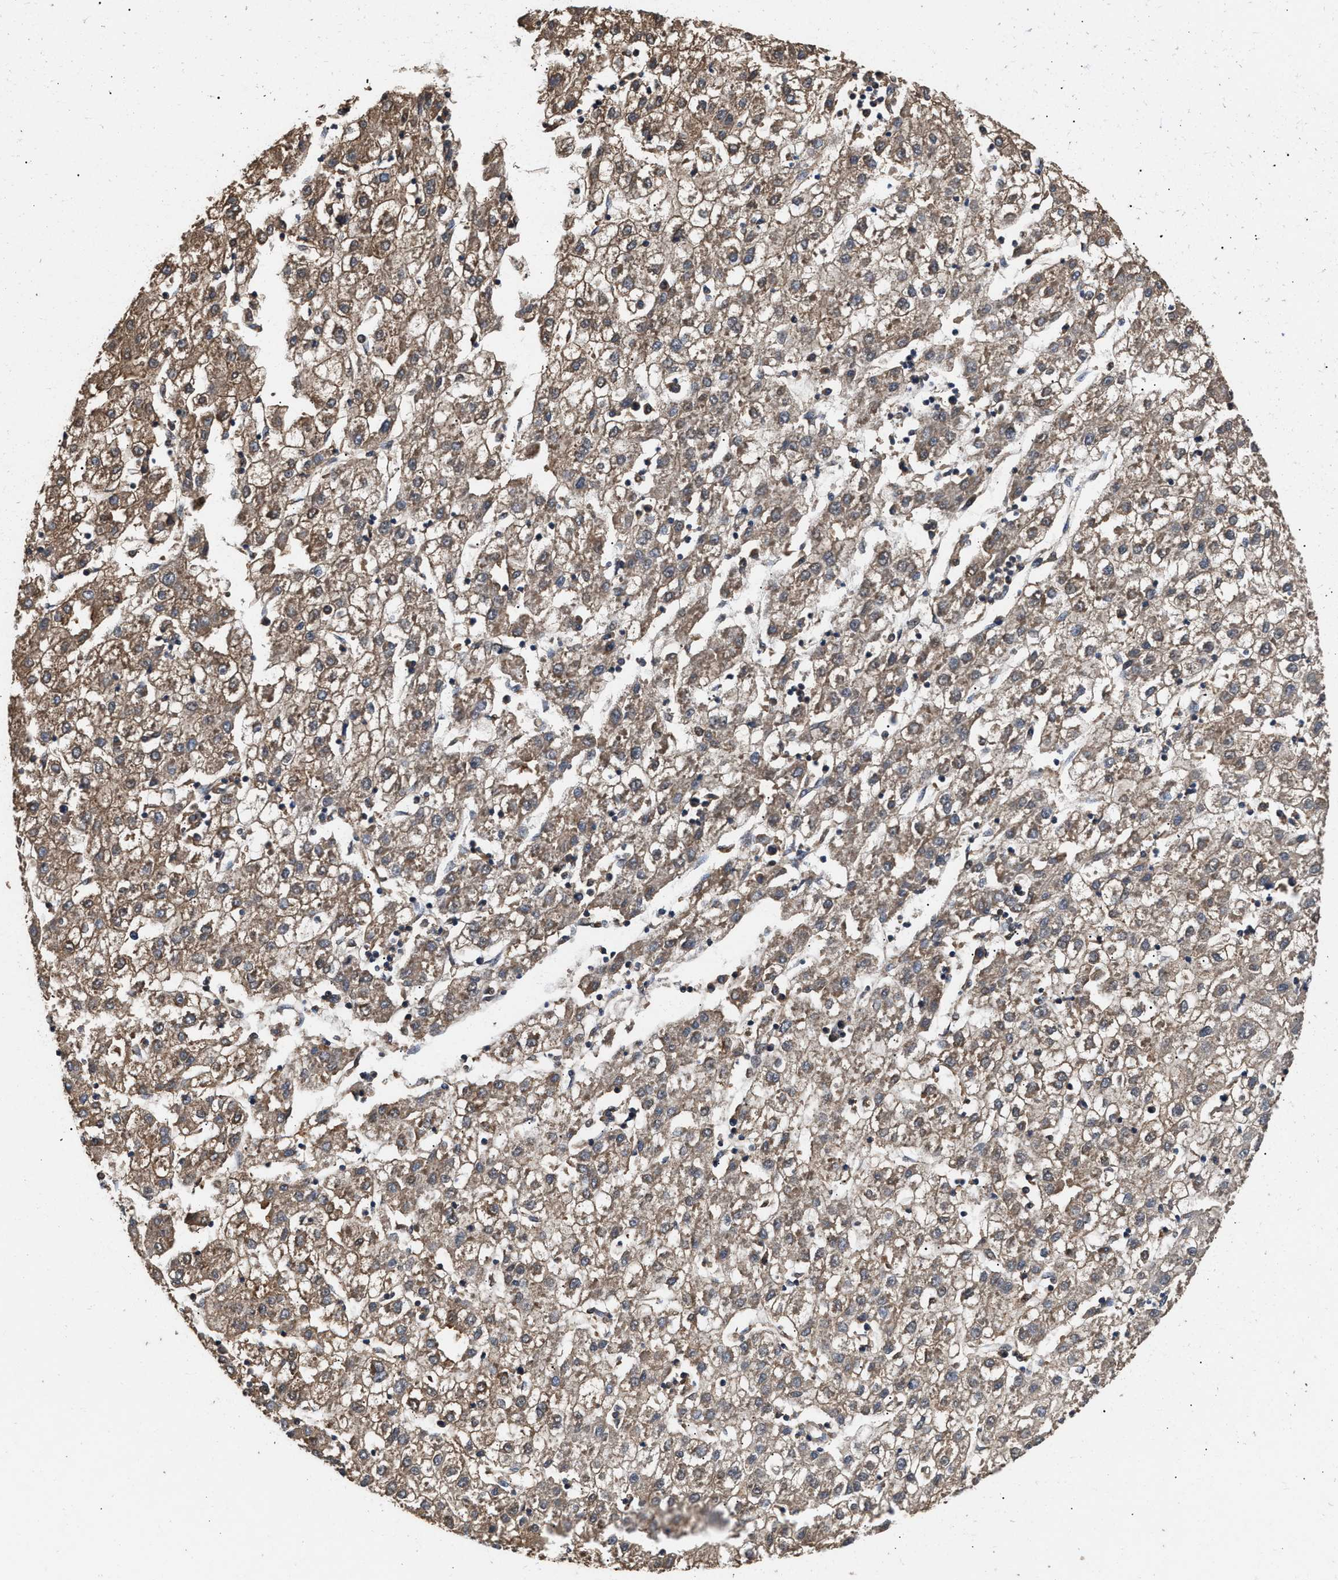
{"staining": {"intensity": "moderate", "quantity": "25%-75%", "location": "cytoplasmic/membranous"}, "tissue": "liver cancer", "cell_type": "Tumor cells", "image_type": "cancer", "snomed": [{"axis": "morphology", "description": "Carcinoma, Hepatocellular, NOS"}, {"axis": "topography", "description": "Liver"}], "caption": "A medium amount of moderate cytoplasmic/membranous positivity is appreciated in approximately 25%-75% of tumor cells in liver cancer (hepatocellular carcinoma) tissue.", "gene": "KLB", "patient": {"sex": "male", "age": 72}}